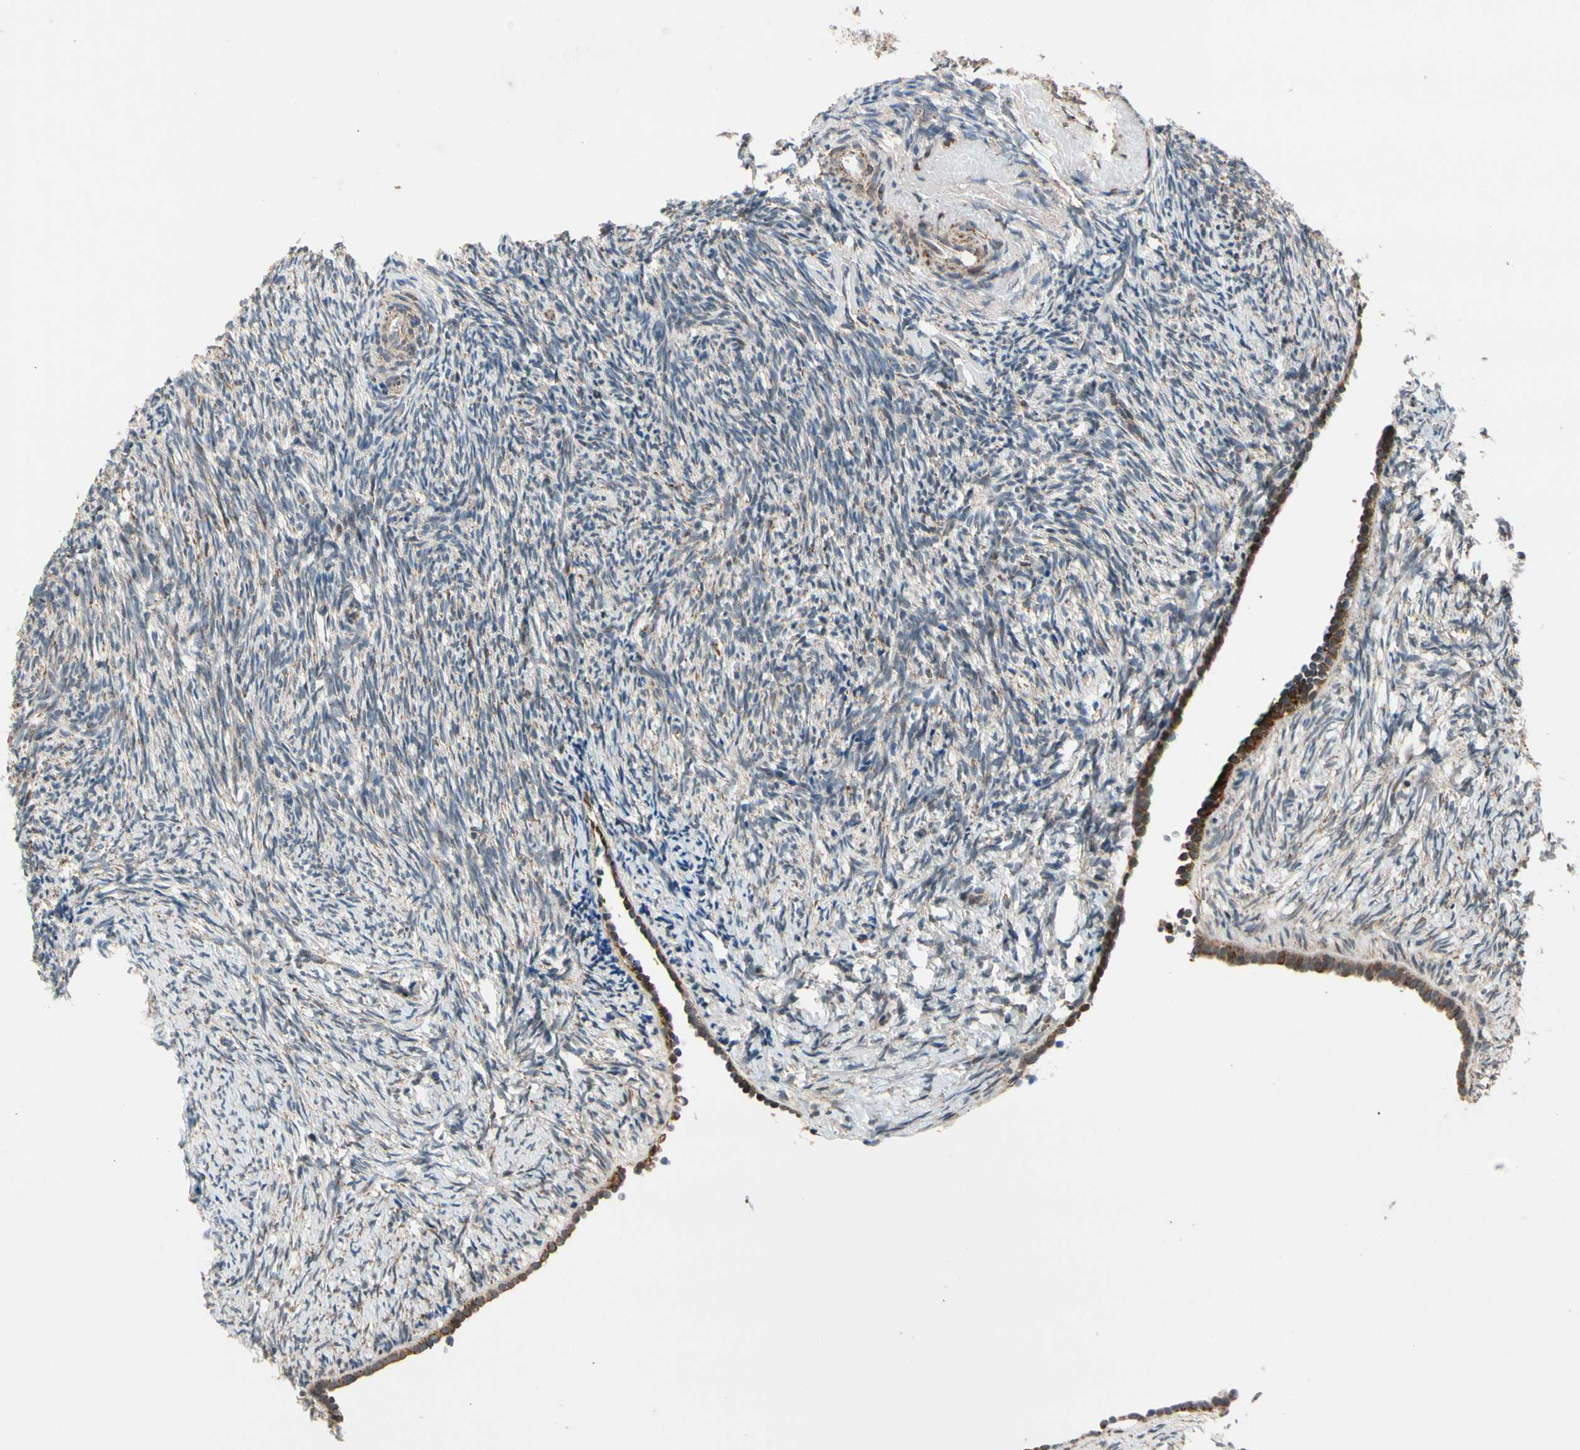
{"staining": {"intensity": "weak", "quantity": "25%-75%", "location": "cytoplasmic/membranous"}, "tissue": "ovary", "cell_type": "Ovarian stroma cells", "image_type": "normal", "snomed": [{"axis": "morphology", "description": "Normal tissue, NOS"}, {"axis": "topography", "description": "Ovary"}], "caption": "Normal ovary was stained to show a protein in brown. There is low levels of weak cytoplasmic/membranous staining in about 25%-75% of ovarian stroma cells. The staining was performed using DAB (3,3'-diaminobenzidine), with brown indicating positive protein expression. Nuclei are stained blue with hematoxylin.", "gene": "KHDC4", "patient": {"sex": "female", "age": 60}}